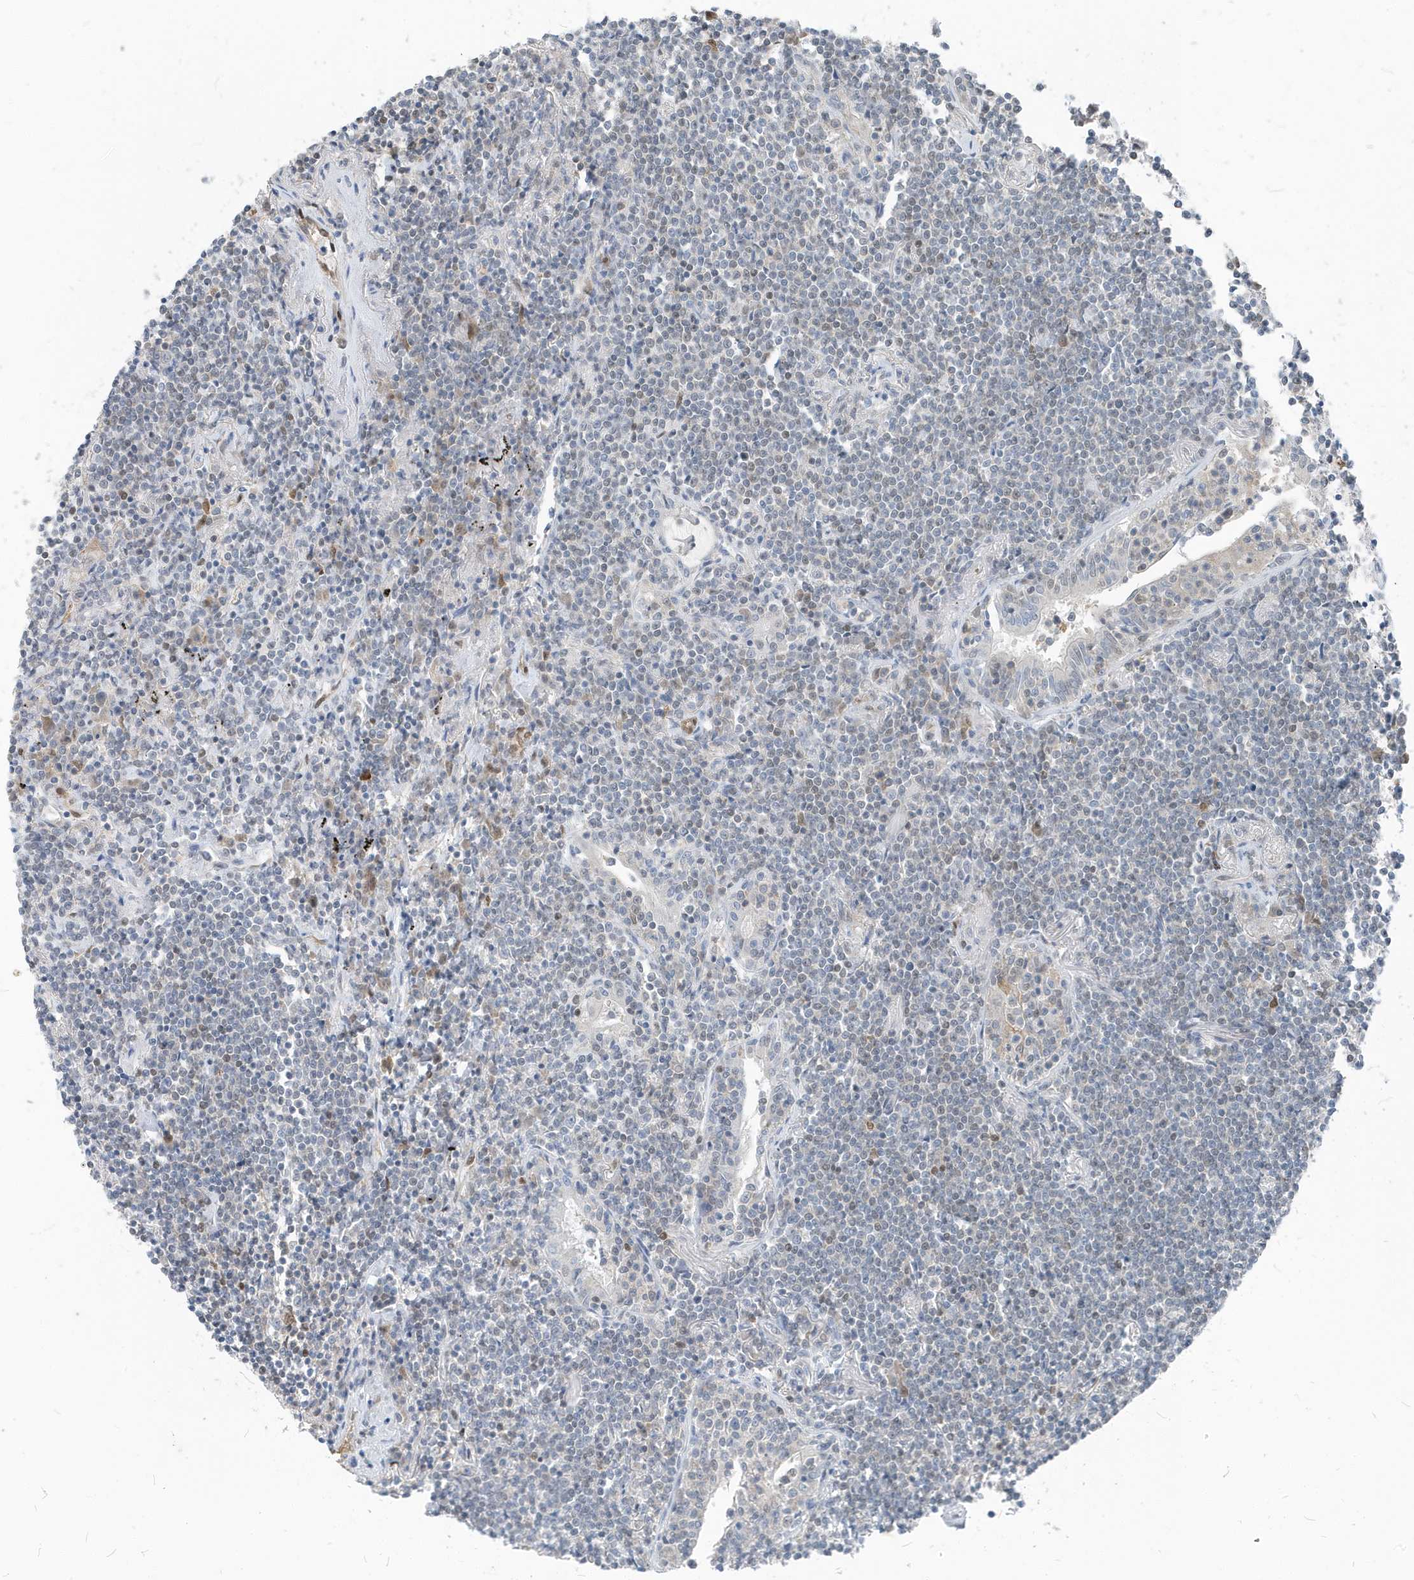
{"staining": {"intensity": "negative", "quantity": "none", "location": "none"}, "tissue": "lymphoma", "cell_type": "Tumor cells", "image_type": "cancer", "snomed": [{"axis": "morphology", "description": "Malignant lymphoma, non-Hodgkin's type, Low grade"}, {"axis": "topography", "description": "Lung"}], "caption": "High magnification brightfield microscopy of malignant lymphoma, non-Hodgkin's type (low-grade) stained with DAB (brown) and counterstained with hematoxylin (blue): tumor cells show no significant expression. (Brightfield microscopy of DAB (3,3'-diaminobenzidine) IHC at high magnification).", "gene": "NCOA7", "patient": {"sex": "female", "age": 71}}